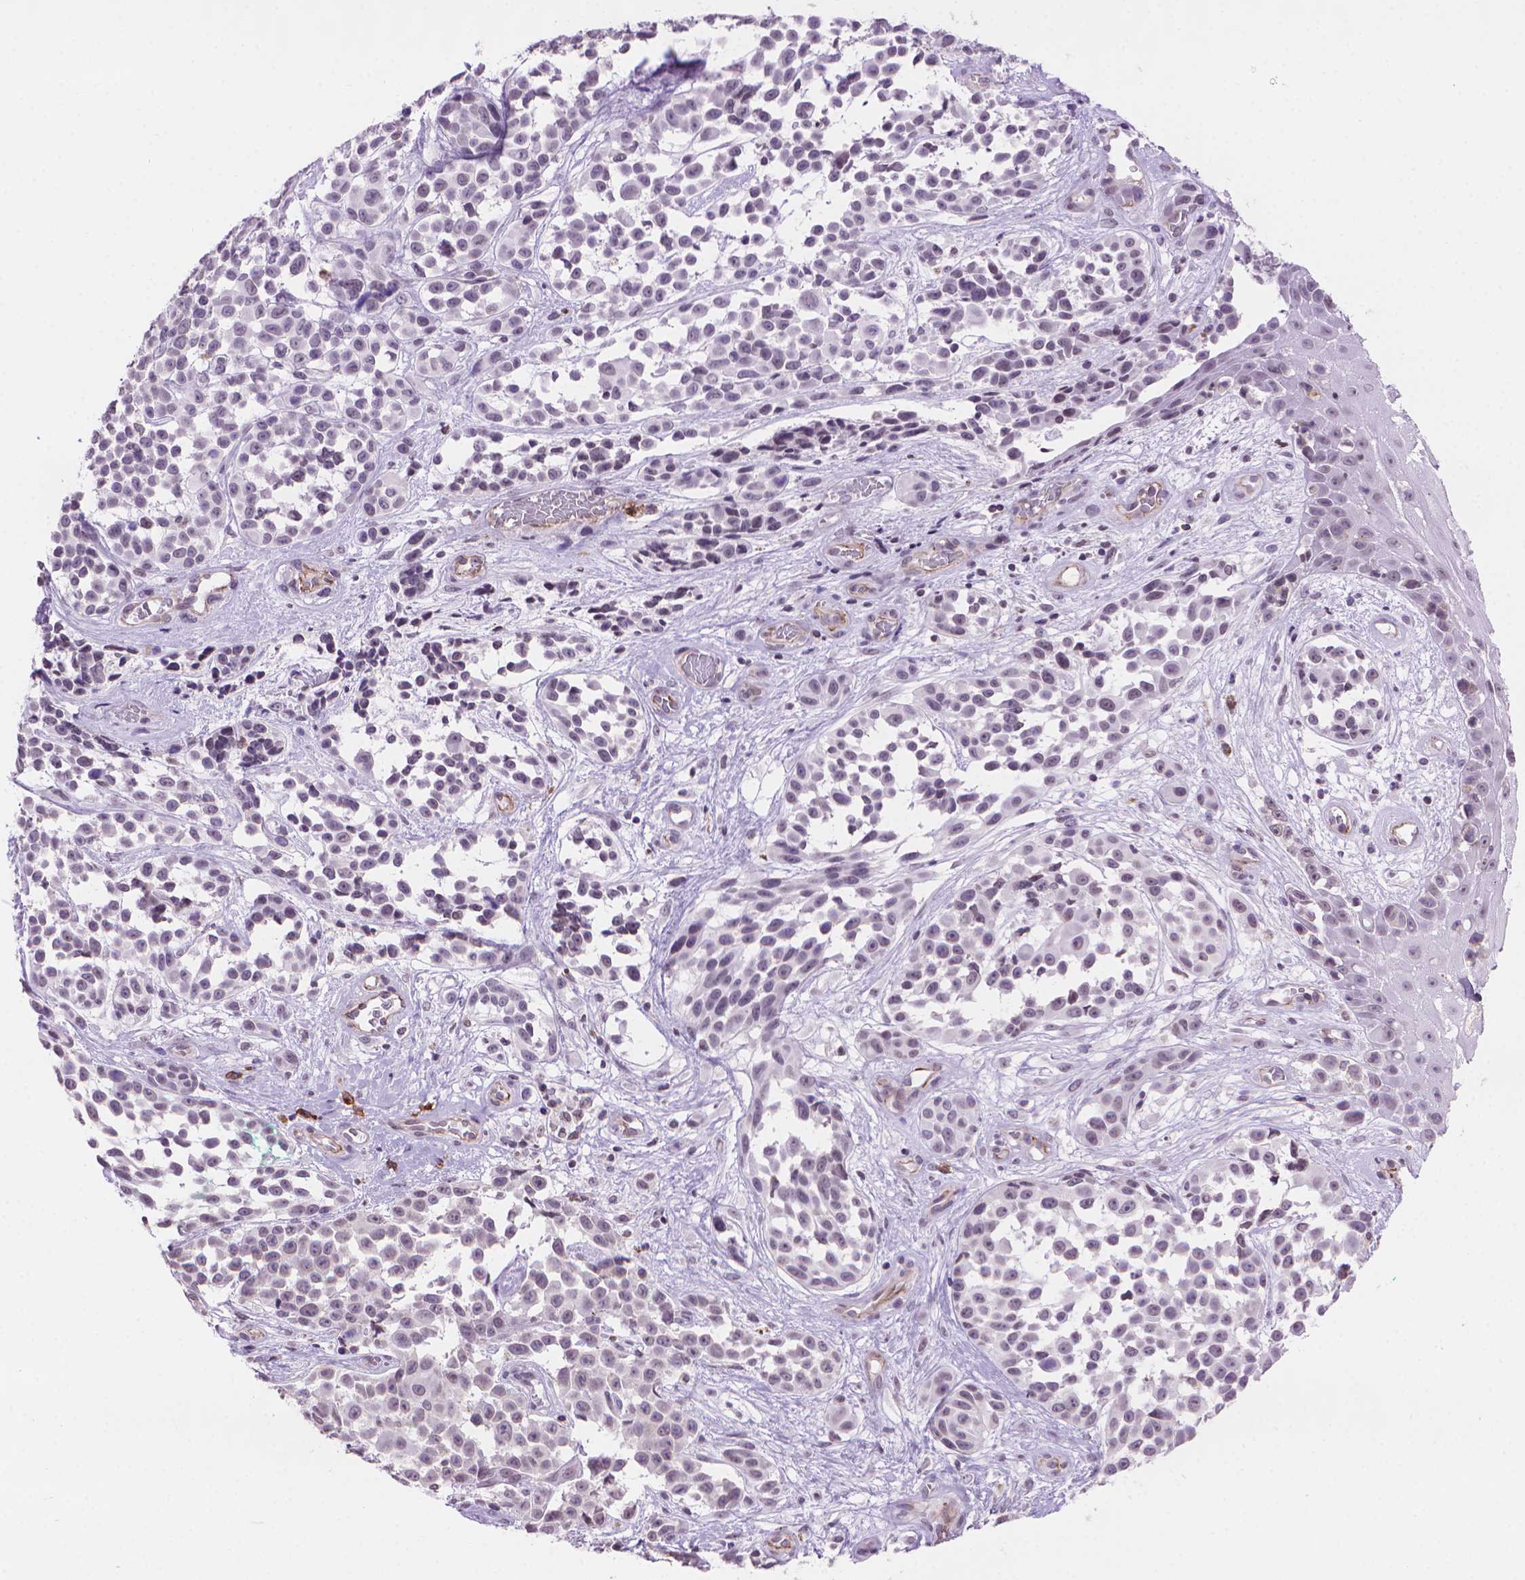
{"staining": {"intensity": "negative", "quantity": "none", "location": "none"}, "tissue": "melanoma", "cell_type": "Tumor cells", "image_type": "cancer", "snomed": [{"axis": "morphology", "description": "Malignant melanoma, NOS"}, {"axis": "topography", "description": "Skin"}], "caption": "This is an immunohistochemistry (IHC) micrograph of malignant melanoma. There is no staining in tumor cells.", "gene": "TMEM184A", "patient": {"sex": "female", "age": 88}}